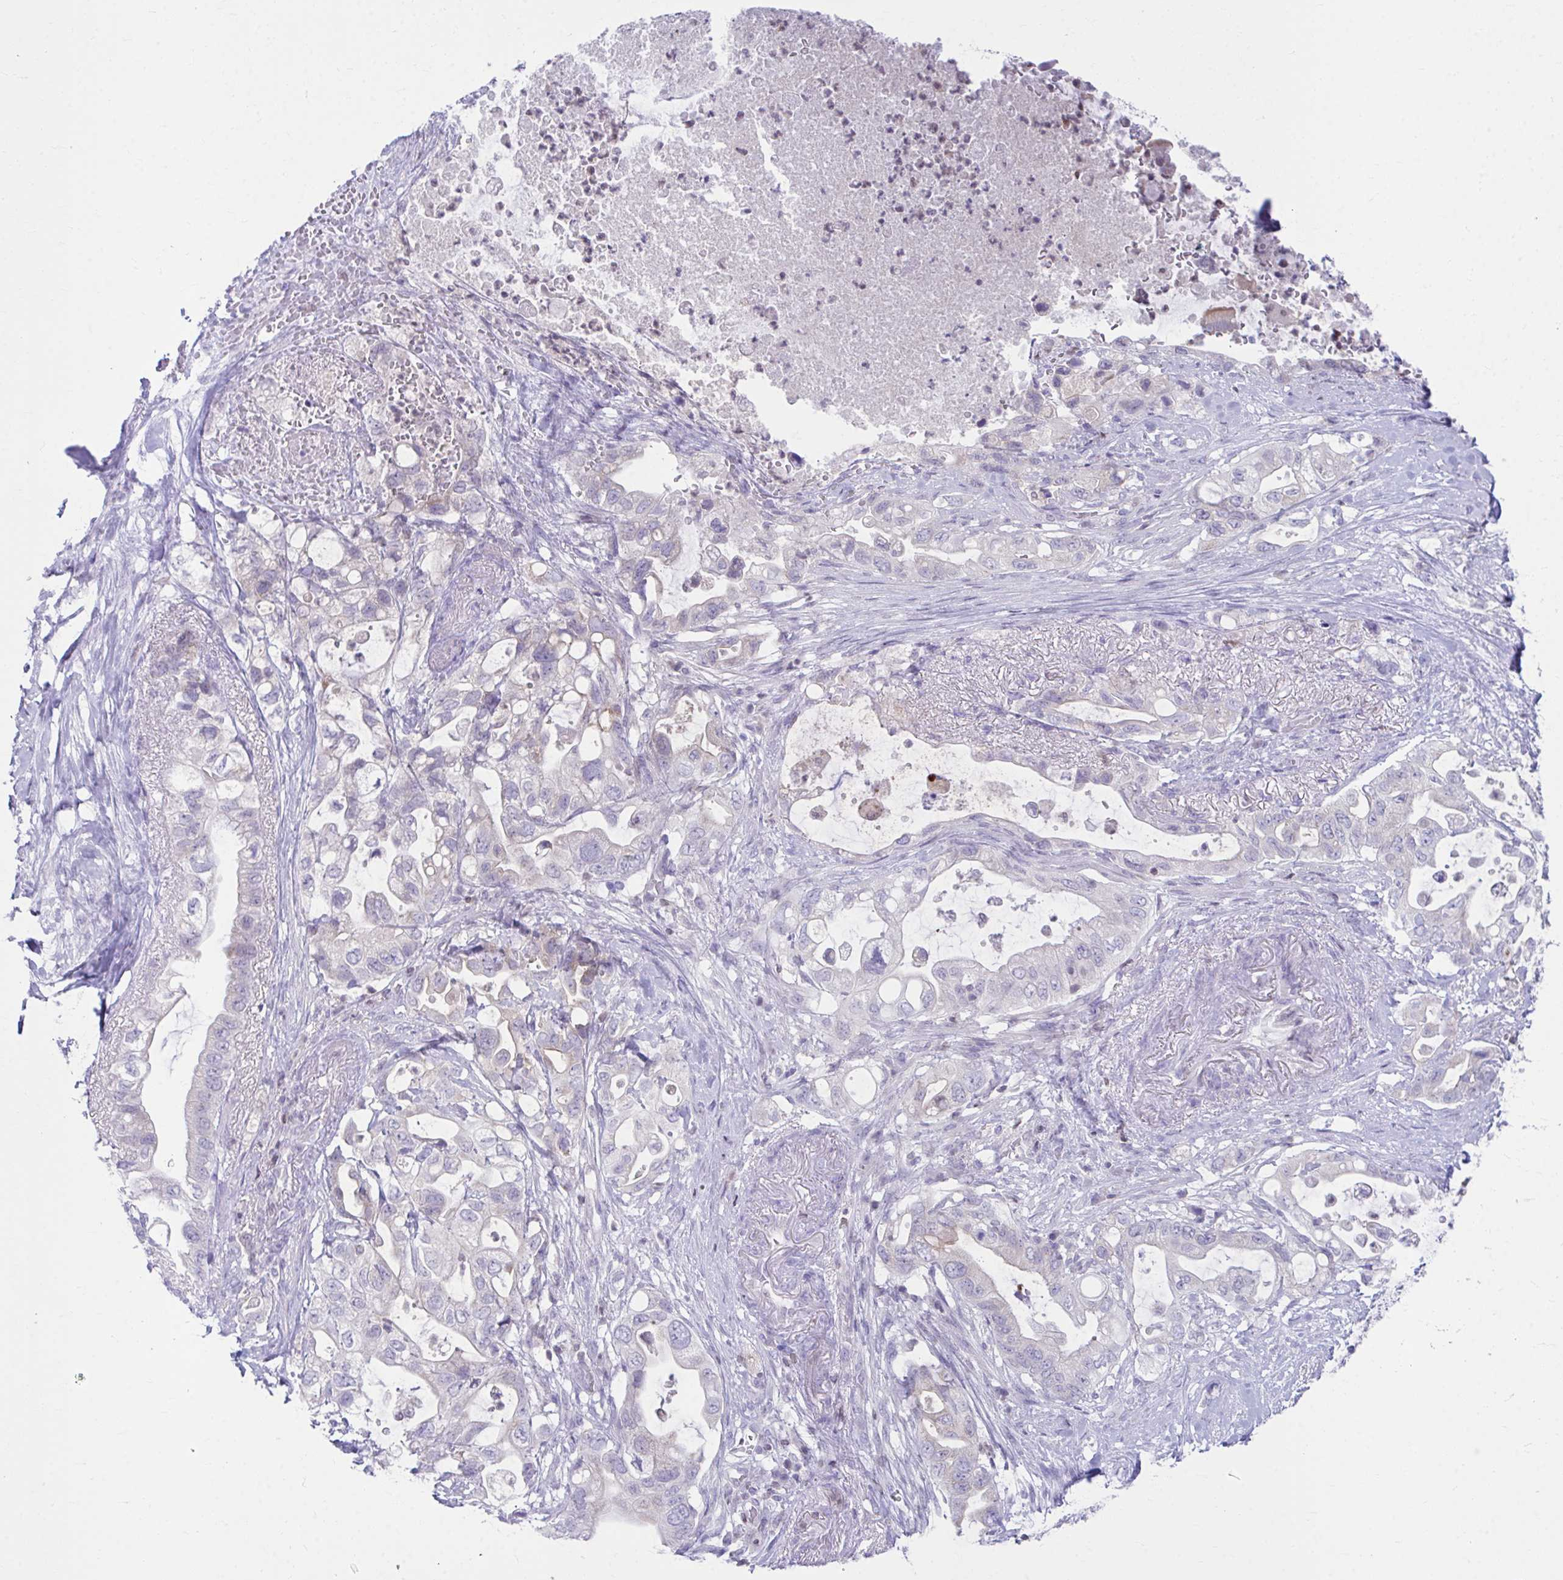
{"staining": {"intensity": "negative", "quantity": "none", "location": "none"}, "tissue": "pancreatic cancer", "cell_type": "Tumor cells", "image_type": "cancer", "snomed": [{"axis": "morphology", "description": "Adenocarcinoma, NOS"}, {"axis": "topography", "description": "Pancreas"}], "caption": "Tumor cells show no significant positivity in adenocarcinoma (pancreatic). (Stains: DAB (3,3'-diaminobenzidine) IHC with hematoxylin counter stain, Microscopy: brightfield microscopy at high magnification).", "gene": "OR7A5", "patient": {"sex": "female", "age": 72}}